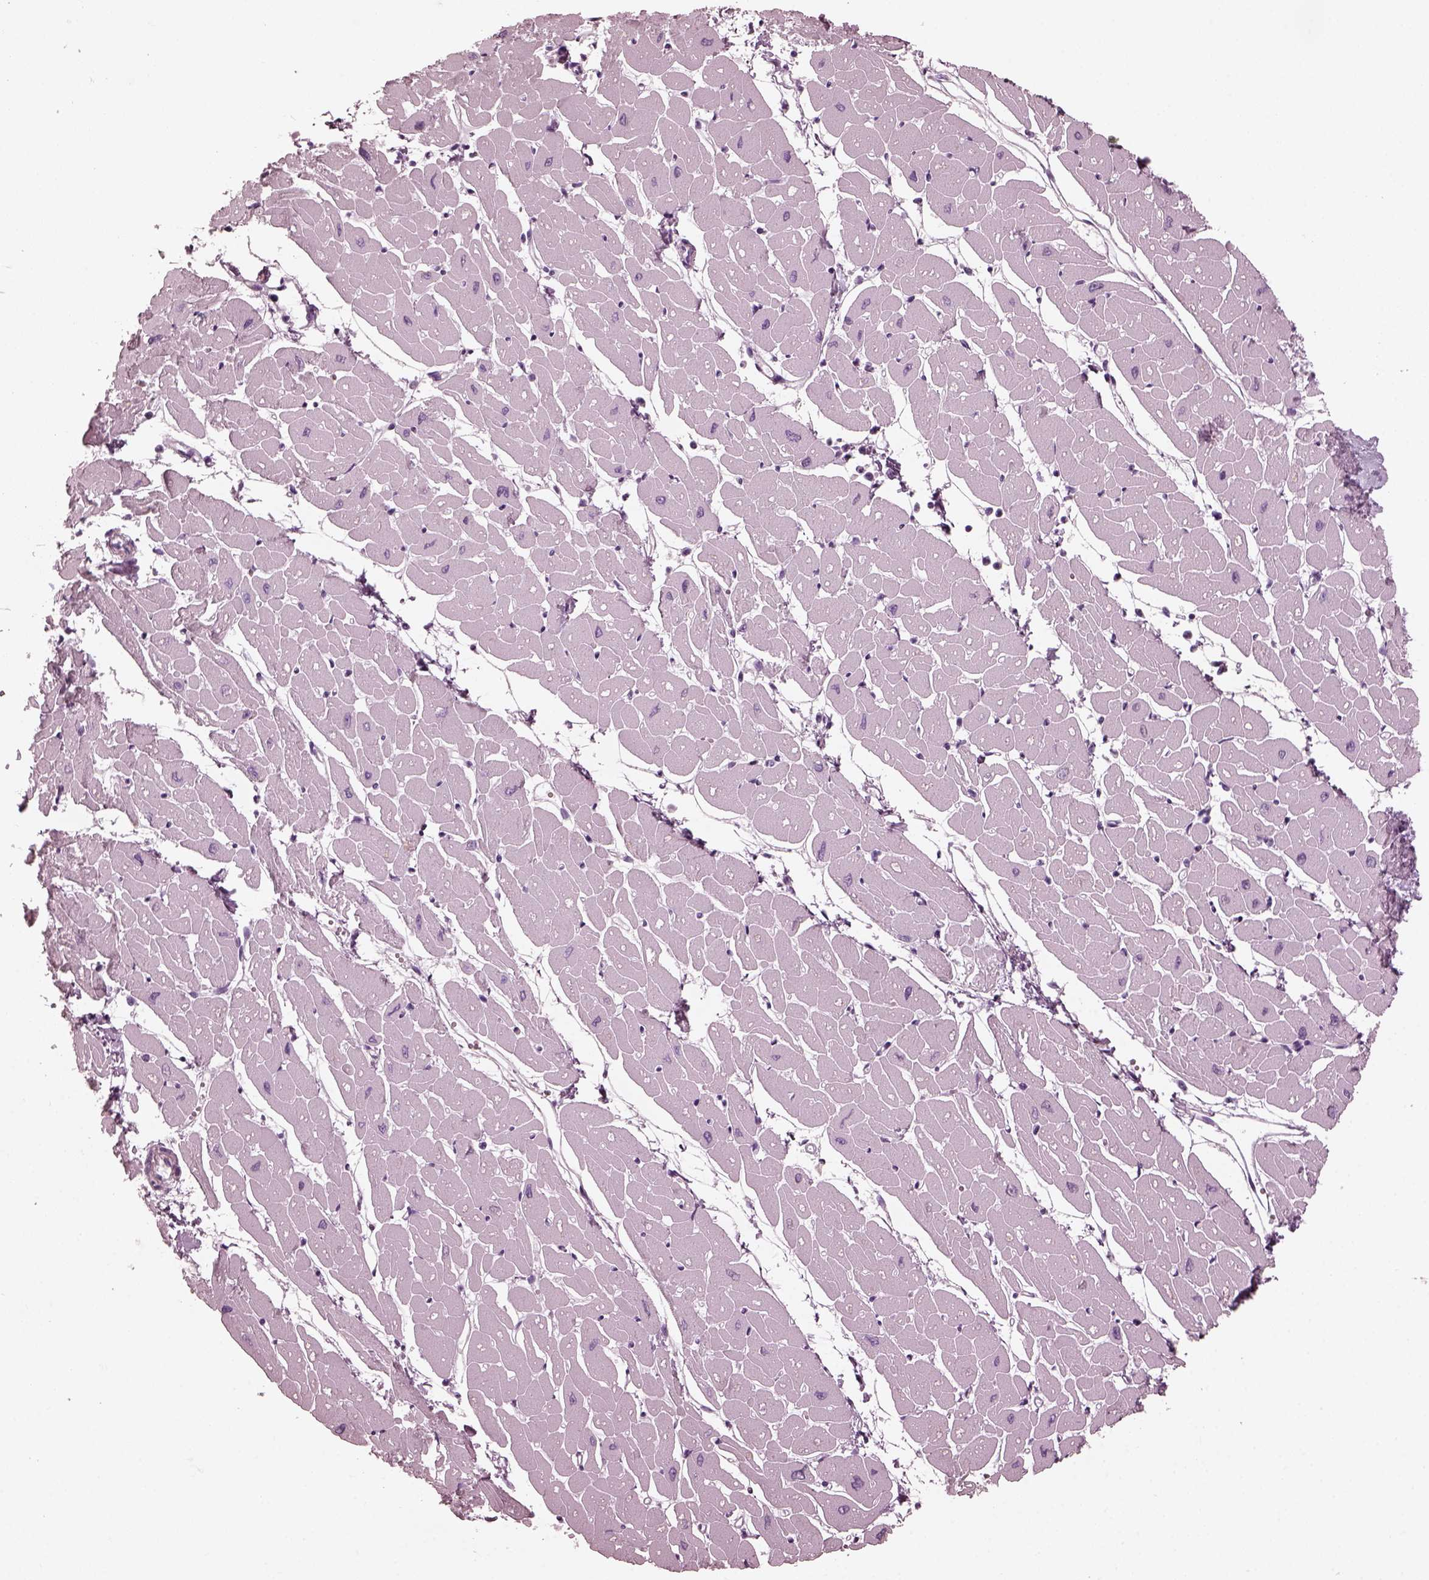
{"staining": {"intensity": "negative", "quantity": "none", "location": "none"}, "tissue": "heart muscle", "cell_type": "Cardiomyocytes", "image_type": "normal", "snomed": [{"axis": "morphology", "description": "Normal tissue, NOS"}, {"axis": "topography", "description": "Heart"}], "caption": "High power microscopy image of an immunohistochemistry micrograph of normal heart muscle, revealing no significant positivity in cardiomyocytes.", "gene": "GRM6", "patient": {"sex": "male", "age": 57}}